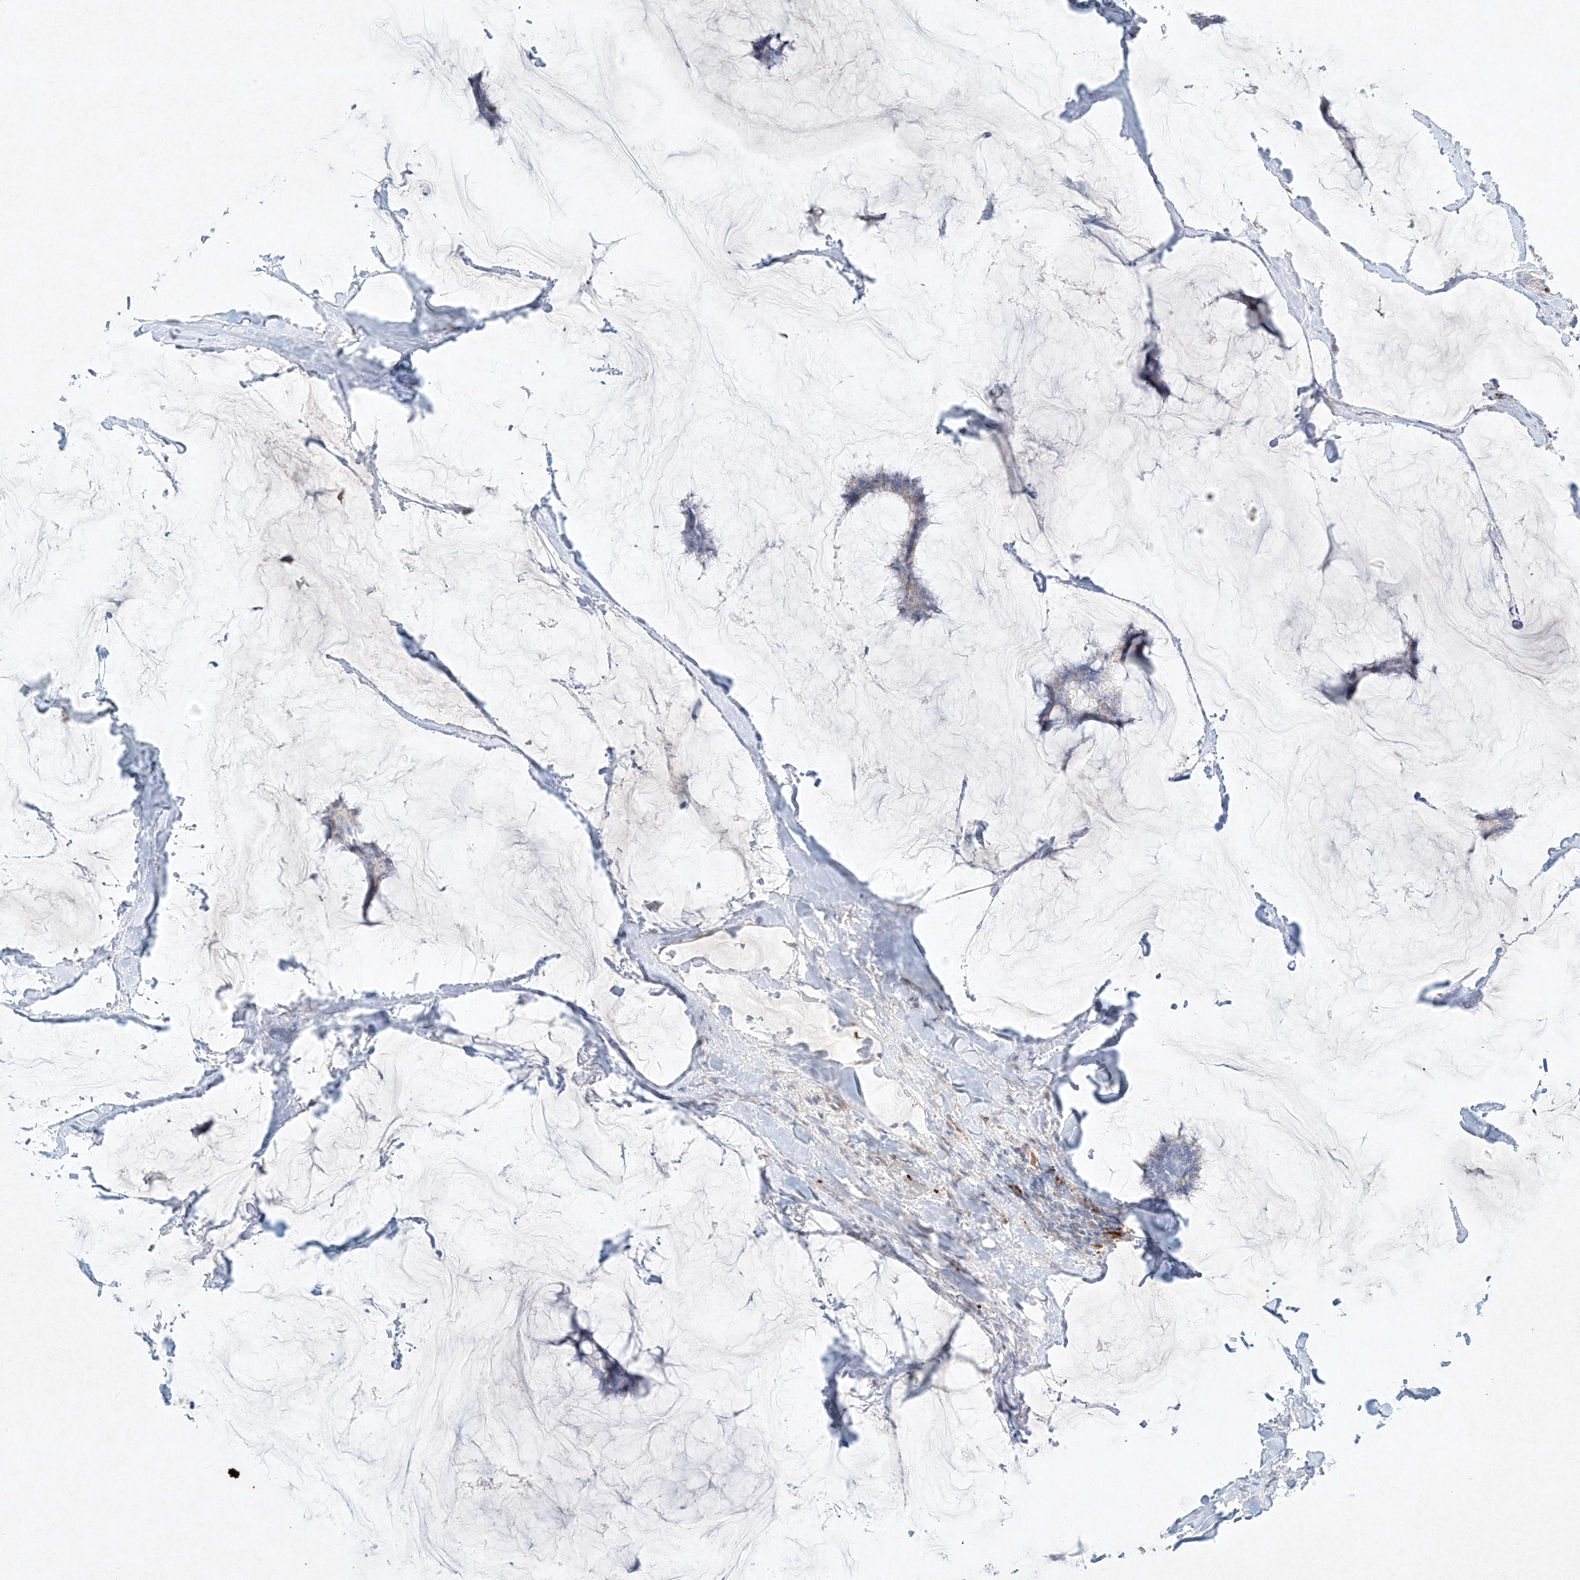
{"staining": {"intensity": "negative", "quantity": "none", "location": "none"}, "tissue": "breast cancer", "cell_type": "Tumor cells", "image_type": "cancer", "snomed": [{"axis": "morphology", "description": "Duct carcinoma"}, {"axis": "topography", "description": "Breast"}], "caption": "Breast cancer was stained to show a protein in brown. There is no significant positivity in tumor cells. The staining is performed using DAB brown chromogen with nuclei counter-stained in using hematoxylin.", "gene": "PLEK", "patient": {"sex": "female", "age": 93}}